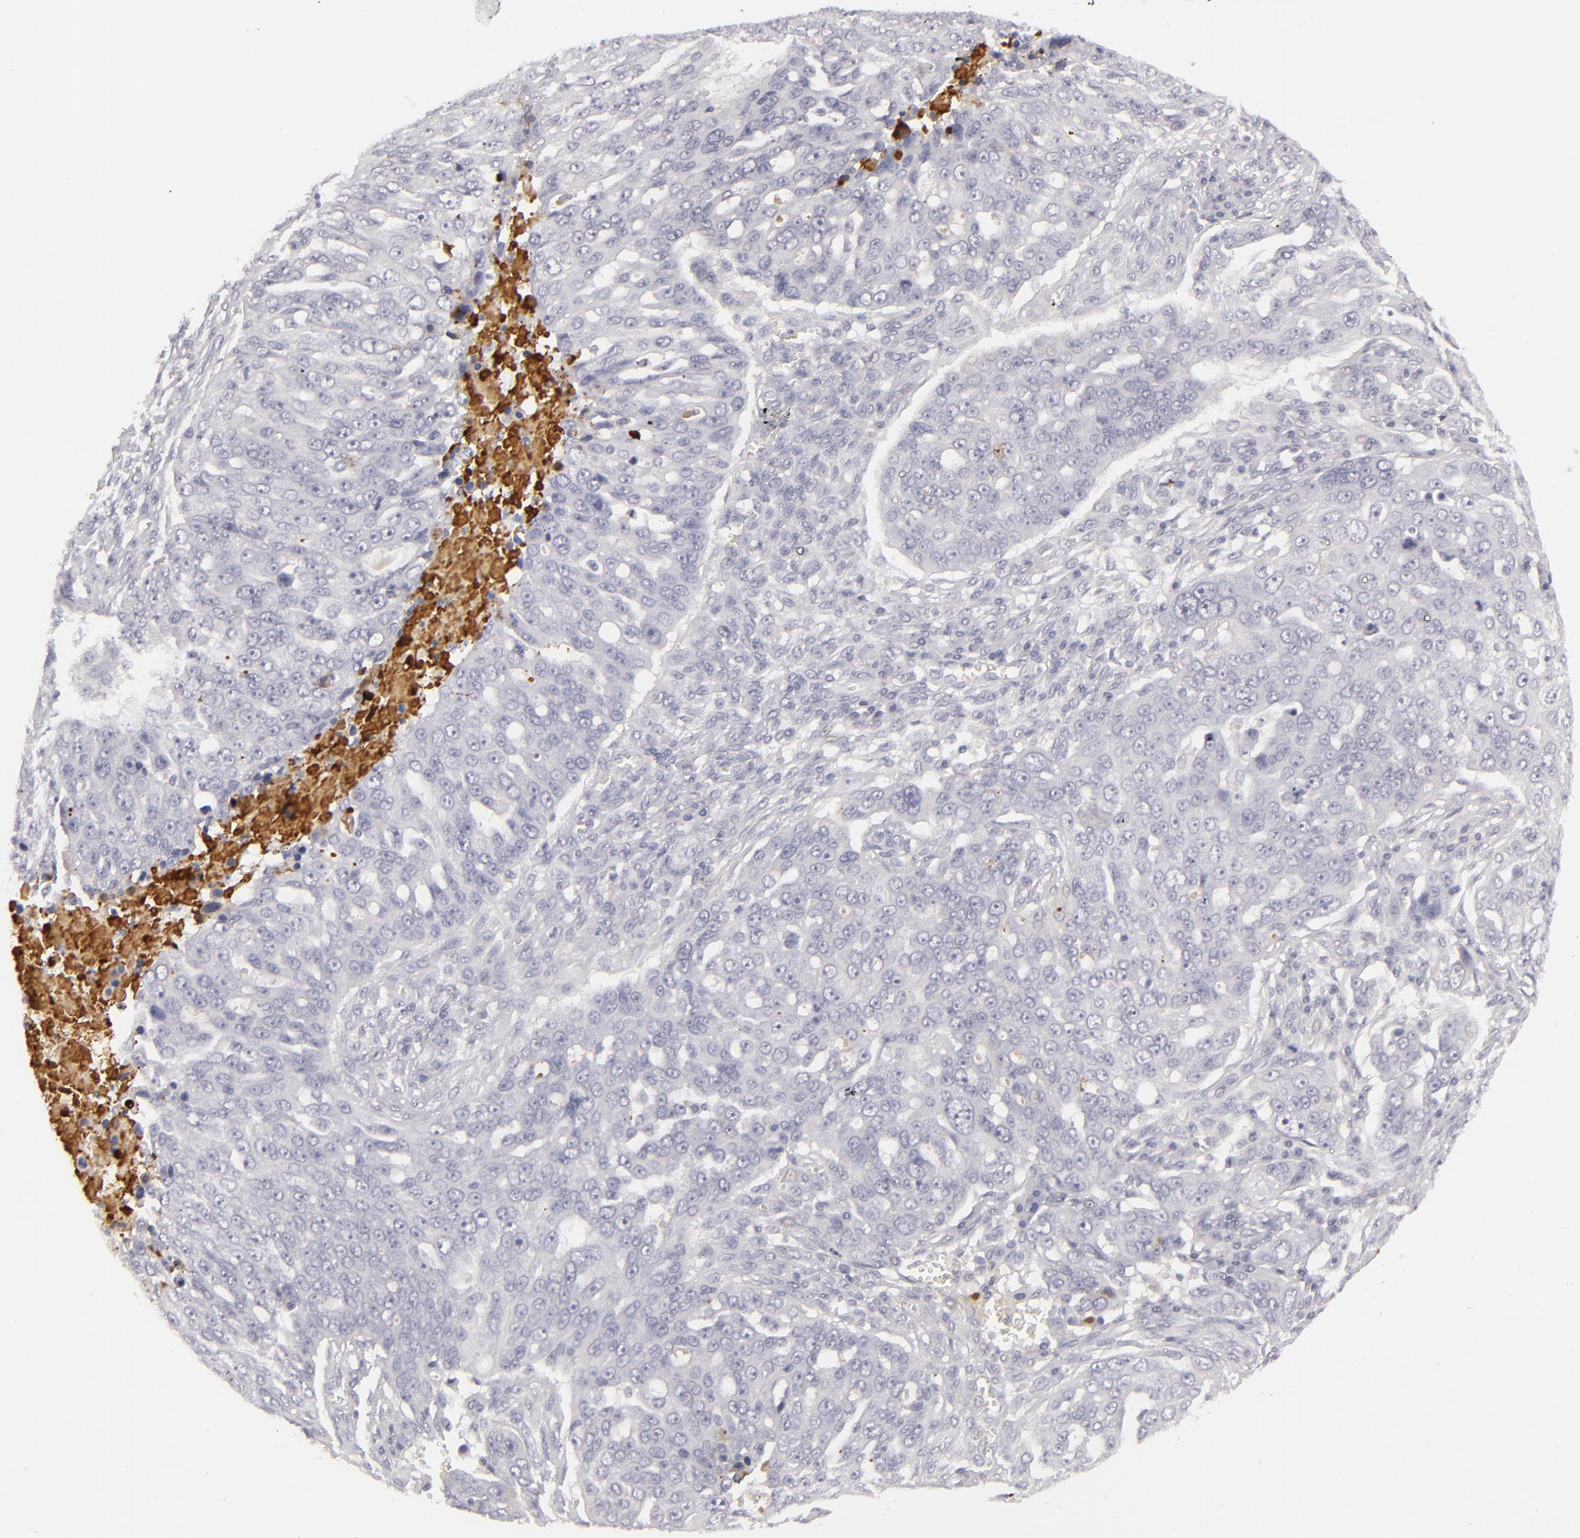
{"staining": {"intensity": "negative", "quantity": "none", "location": "none"}, "tissue": "ovarian cancer", "cell_type": "Tumor cells", "image_type": "cancer", "snomed": [{"axis": "morphology", "description": "Carcinoma, endometroid"}, {"axis": "topography", "description": "Ovary"}], "caption": "Tumor cells are negative for brown protein staining in ovarian cancer (endometroid carcinoma).", "gene": "C9", "patient": {"sex": "female", "age": 75}}